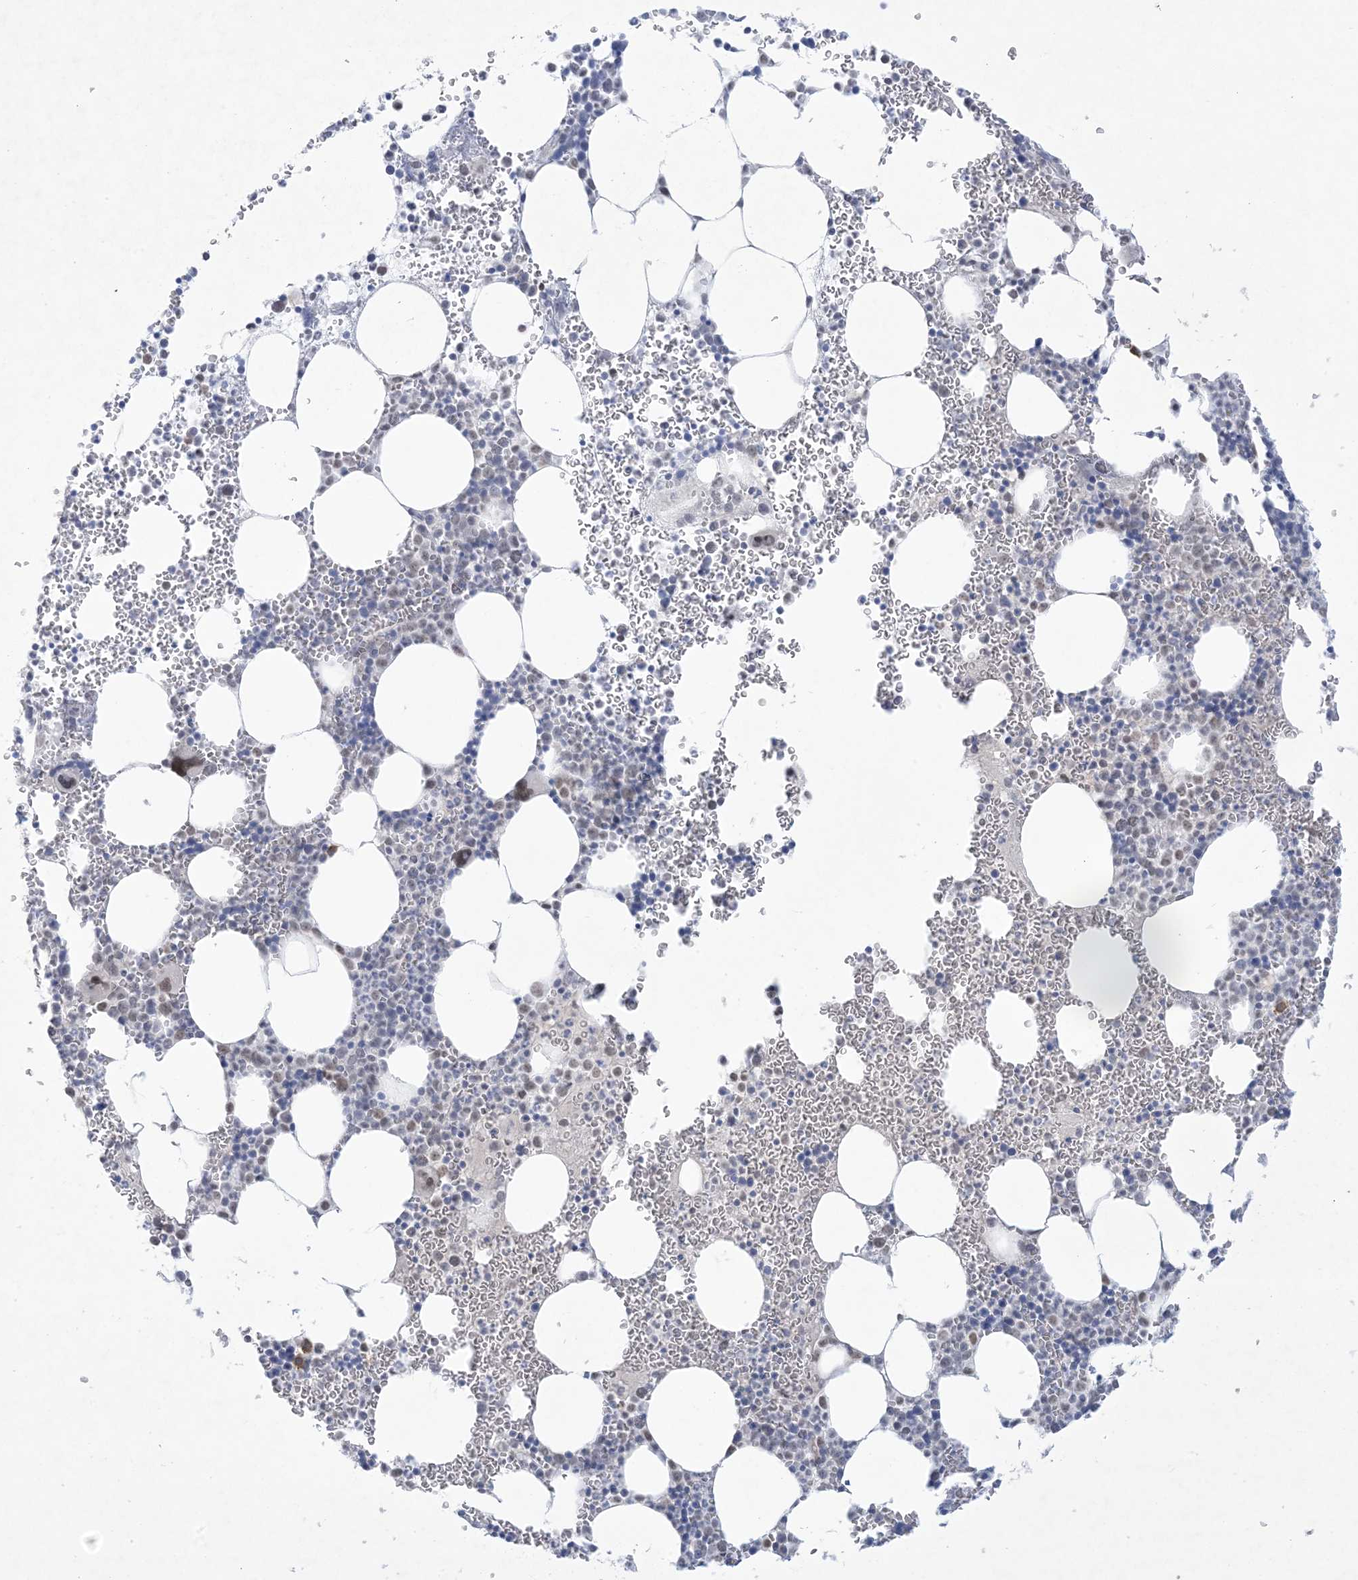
{"staining": {"intensity": "moderate", "quantity": "<25%", "location": "nuclear"}, "tissue": "bone marrow", "cell_type": "Hematopoietic cells", "image_type": "normal", "snomed": [{"axis": "morphology", "description": "Normal tissue, NOS"}, {"axis": "topography", "description": "Bone marrow"}], "caption": "Immunohistochemical staining of normal bone marrow exhibits <25% levels of moderate nuclear protein expression in approximately <25% of hematopoietic cells.", "gene": "HOMEZ", "patient": {"sex": "female", "age": 78}}